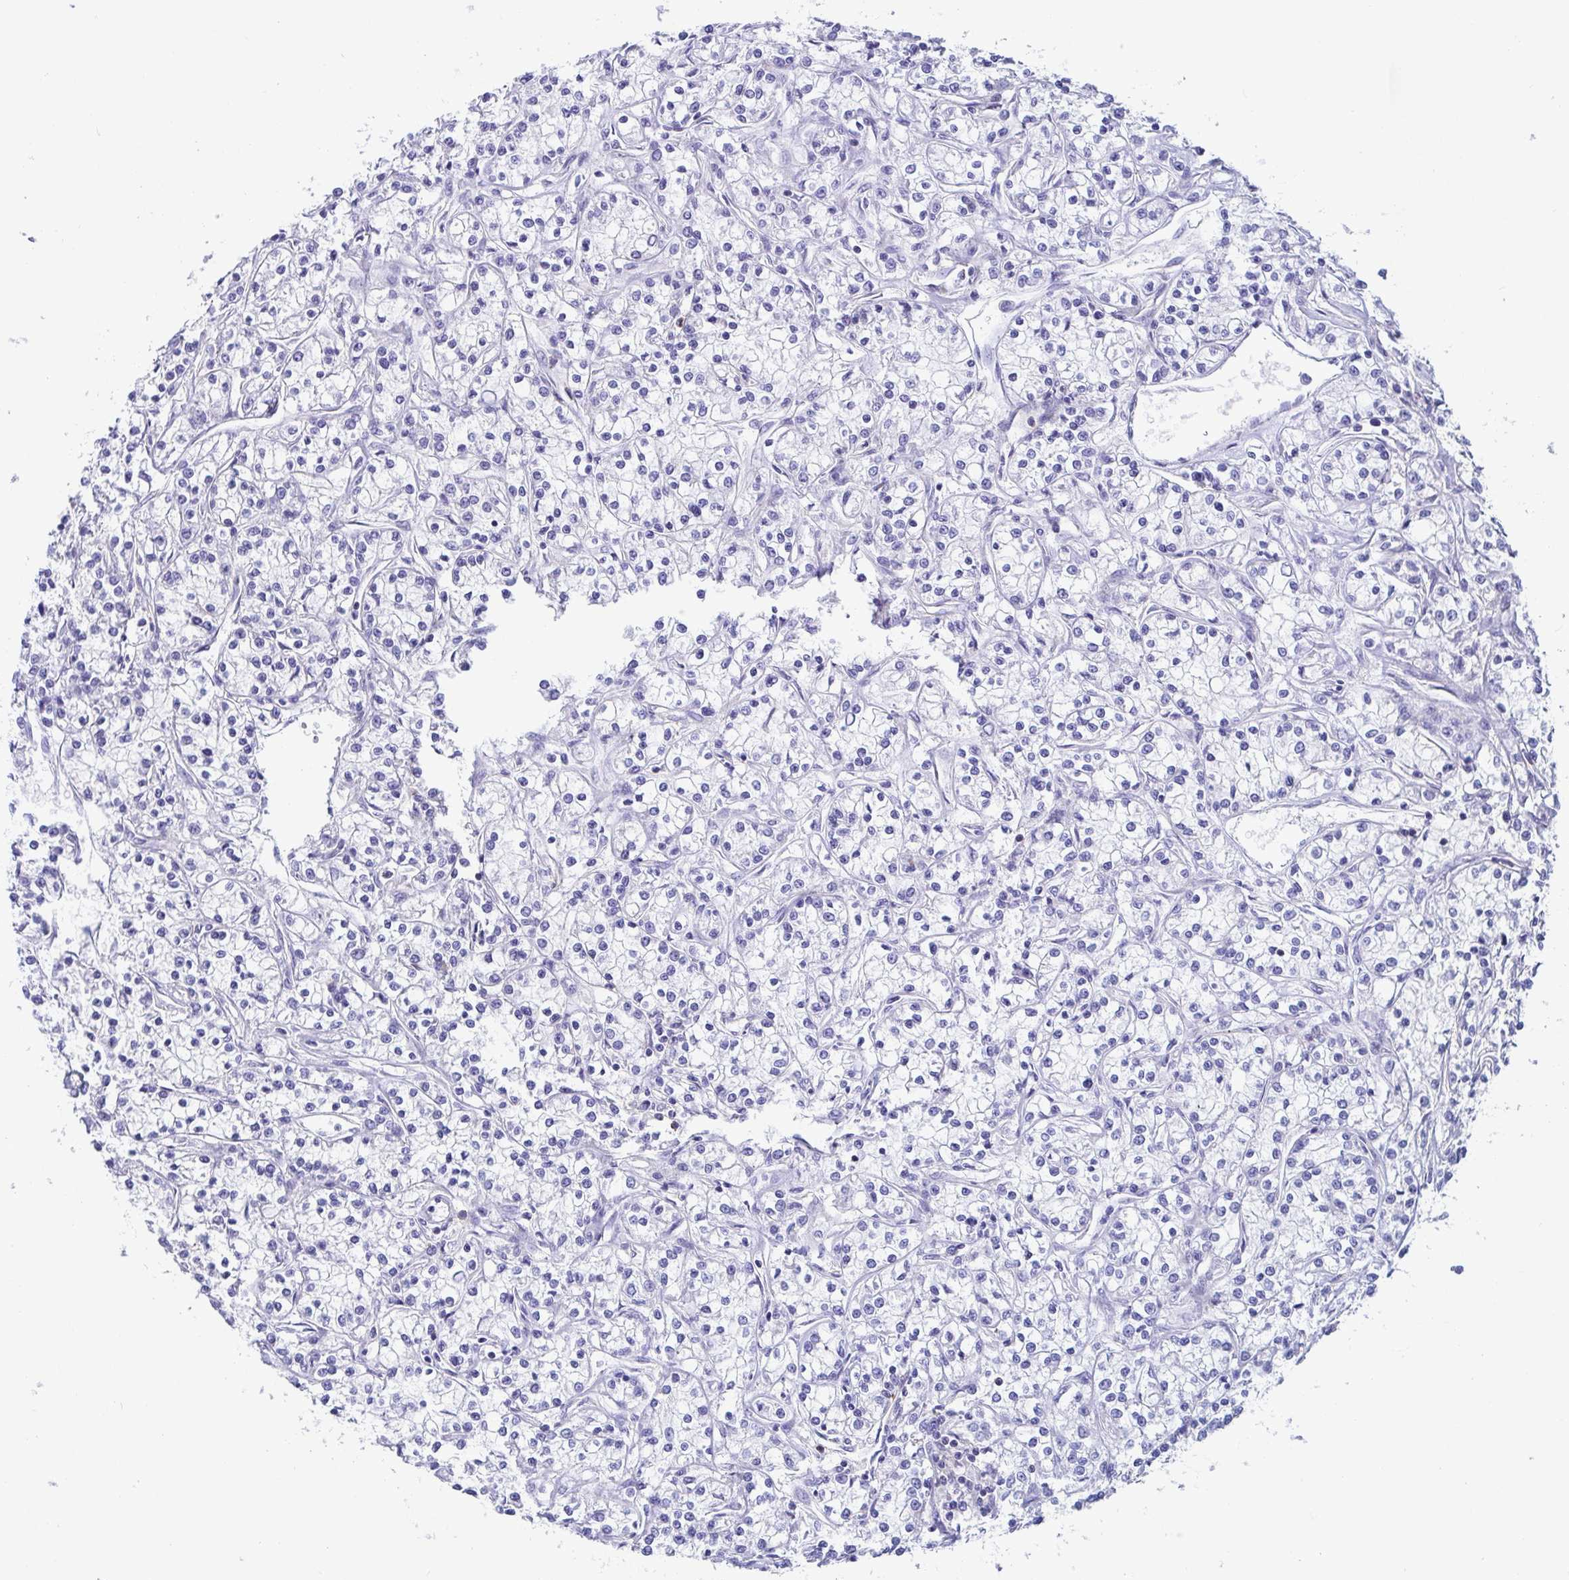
{"staining": {"intensity": "negative", "quantity": "none", "location": "none"}, "tissue": "renal cancer", "cell_type": "Tumor cells", "image_type": "cancer", "snomed": [{"axis": "morphology", "description": "Adenocarcinoma, NOS"}, {"axis": "topography", "description": "Kidney"}], "caption": "The immunohistochemistry (IHC) micrograph has no significant positivity in tumor cells of adenocarcinoma (renal) tissue.", "gene": "WDR72", "patient": {"sex": "female", "age": 59}}